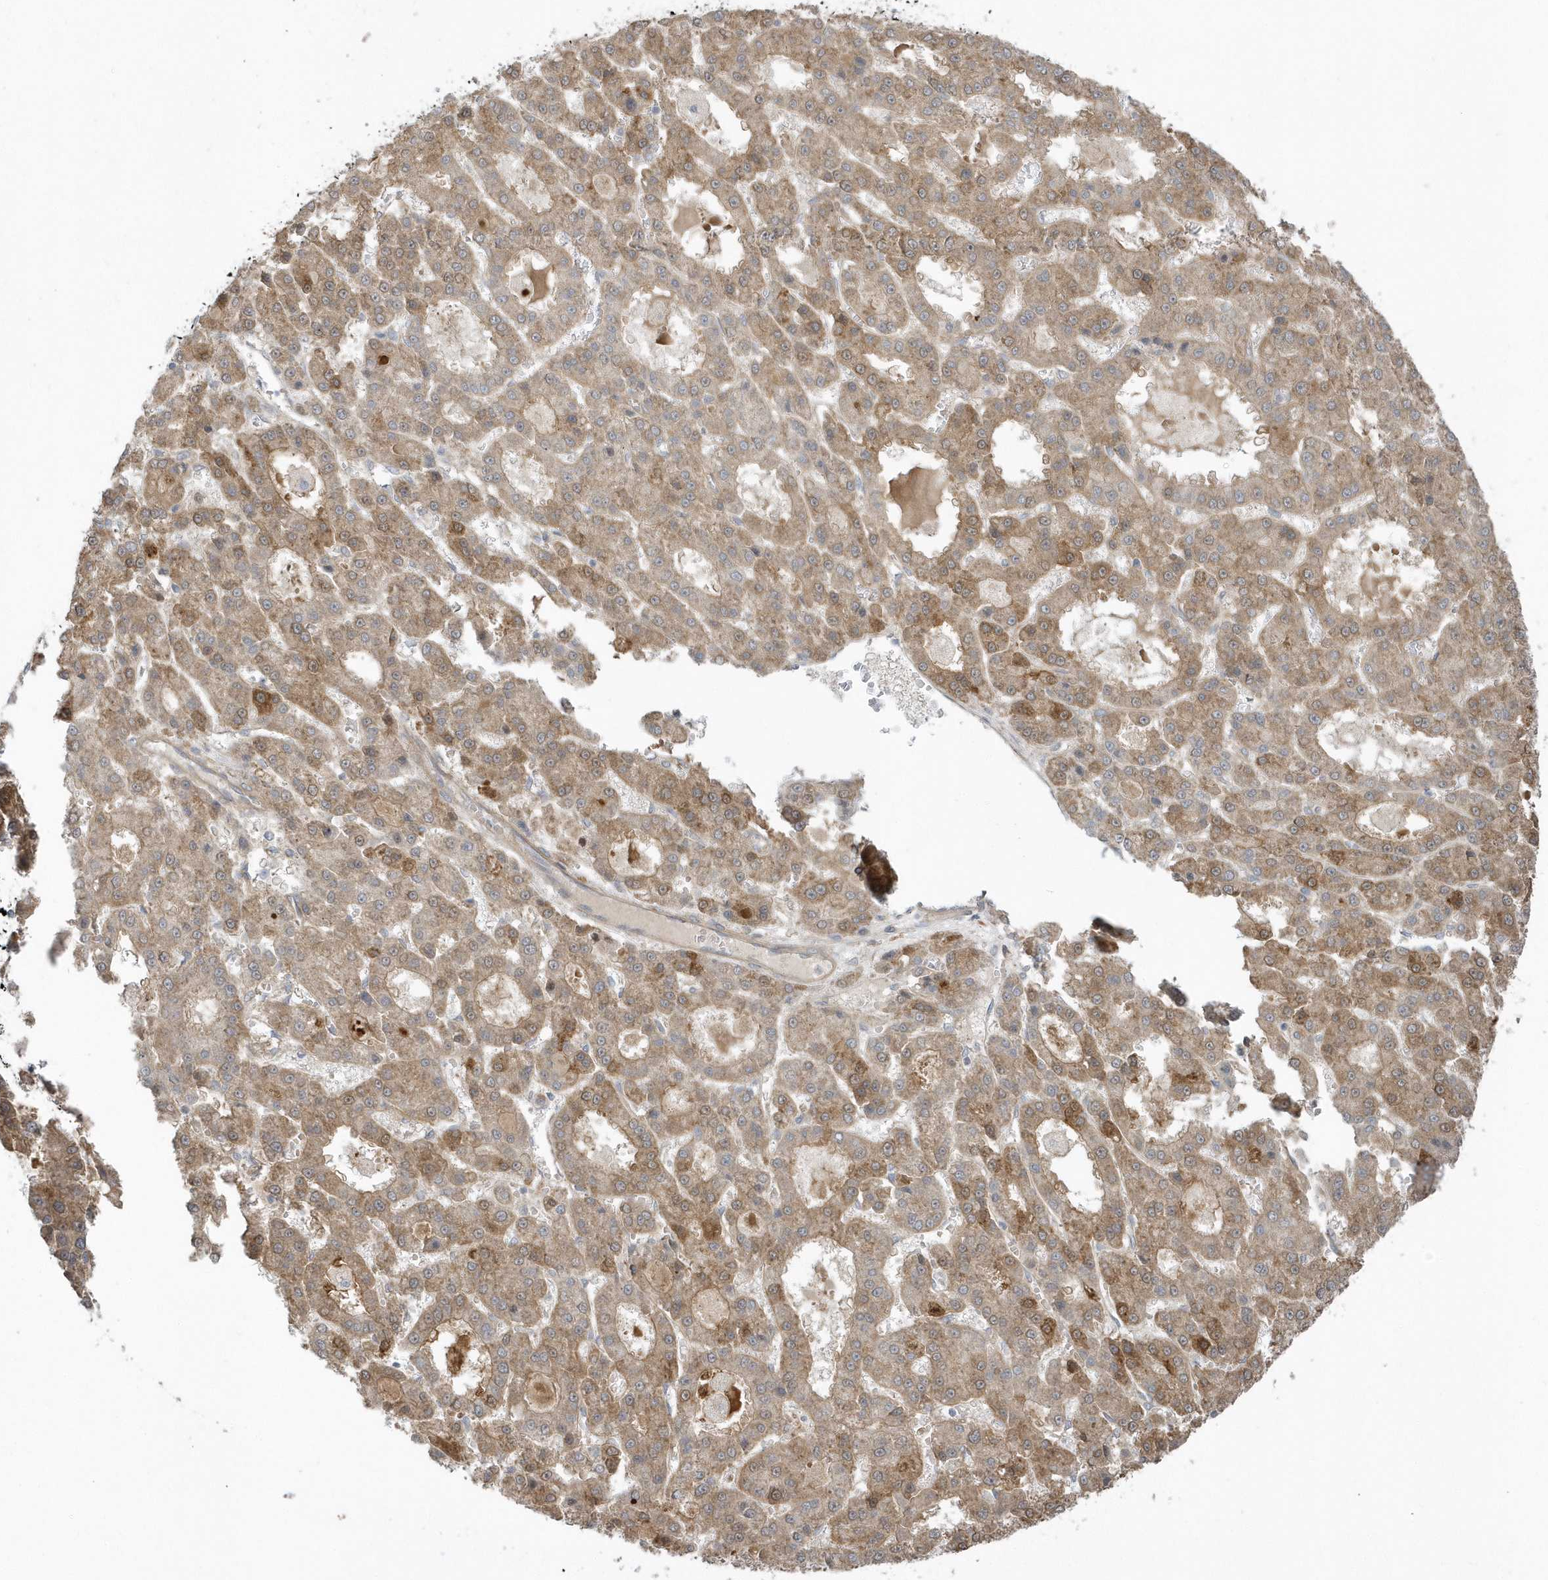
{"staining": {"intensity": "moderate", "quantity": "25%-75%", "location": "cytoplasmic/membranous"}, "tissue": "liver cancer", "cell_type": "Tumor cells", "image_type": "cancer", "snomed": [{"axis": "morphology", "description": "Carcinoma, Hepatocellular, NOS"}, {"axis": "topography", "description": "Liver"}], "caption": "DAB (3,3'-diaminobenzidine) immunohistochemical staining of hepatocellular carcinoma (liver) displays moderate cytoplasmic/membranous protein positivity in approximately 25%-75% of tumor cells.", "gene": "ACTR1A", "patient": {"sex": "male", "age": 70}}